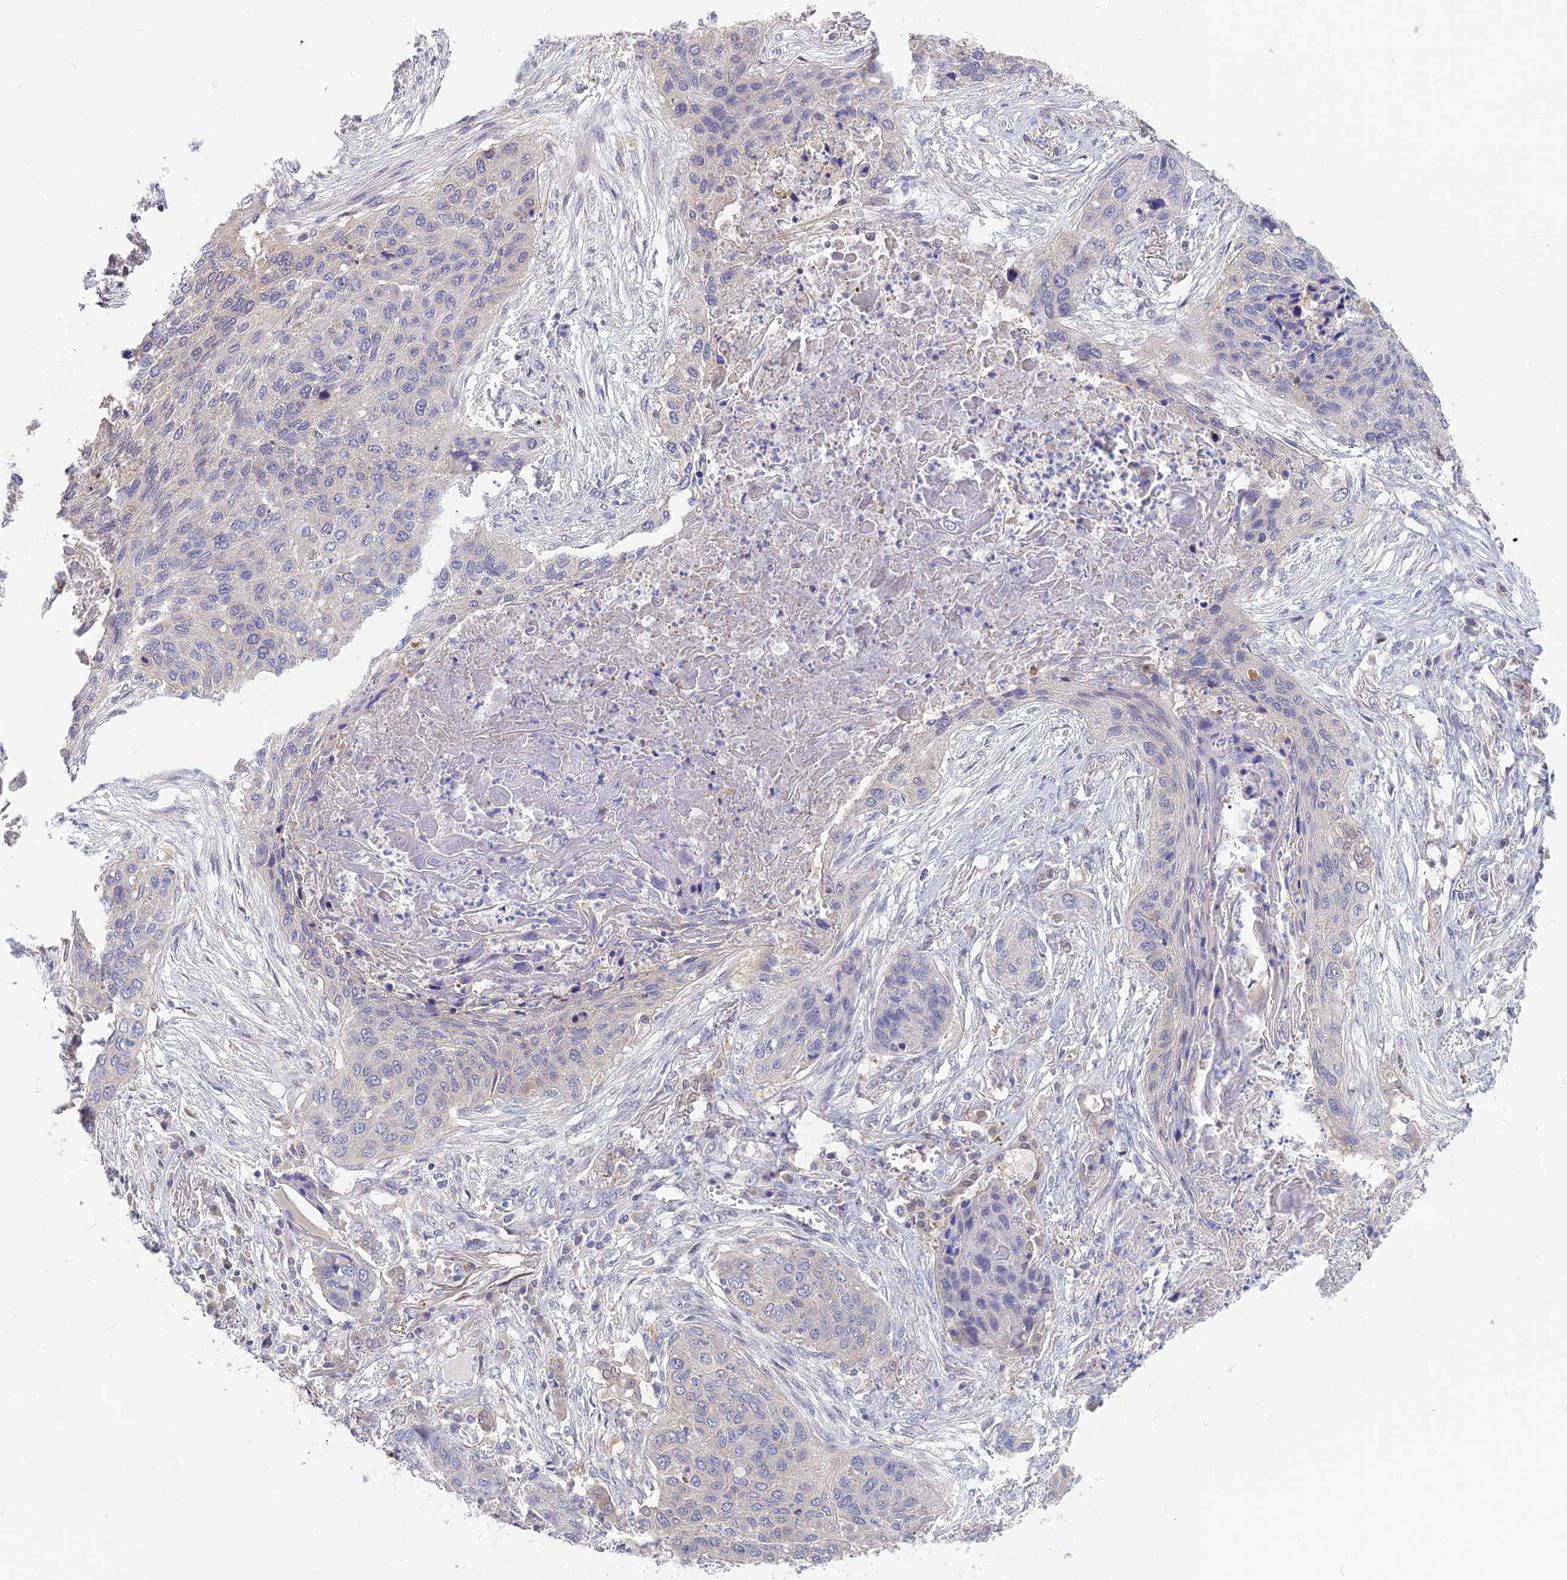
{"staining": {"intensity": "negative", "quantity": "none", "location": "none"}, "tissue": "lung cancer", "cell_type": "Tumor cells", "image_type": "cancer", "snomed": [{"axis": "morphology", "description": "Squamous cell carcinoma, NOS"}, {"axis": "topography", "description": "Lung"}], "caption": "DAB (3,3'-diaminobenzidine) immunohistochemical staining of human lung cancer demonstrates no significant staining in tumor cells.", "gene": "SNAP91", "patient": {"sex": "female", "age": 63}}